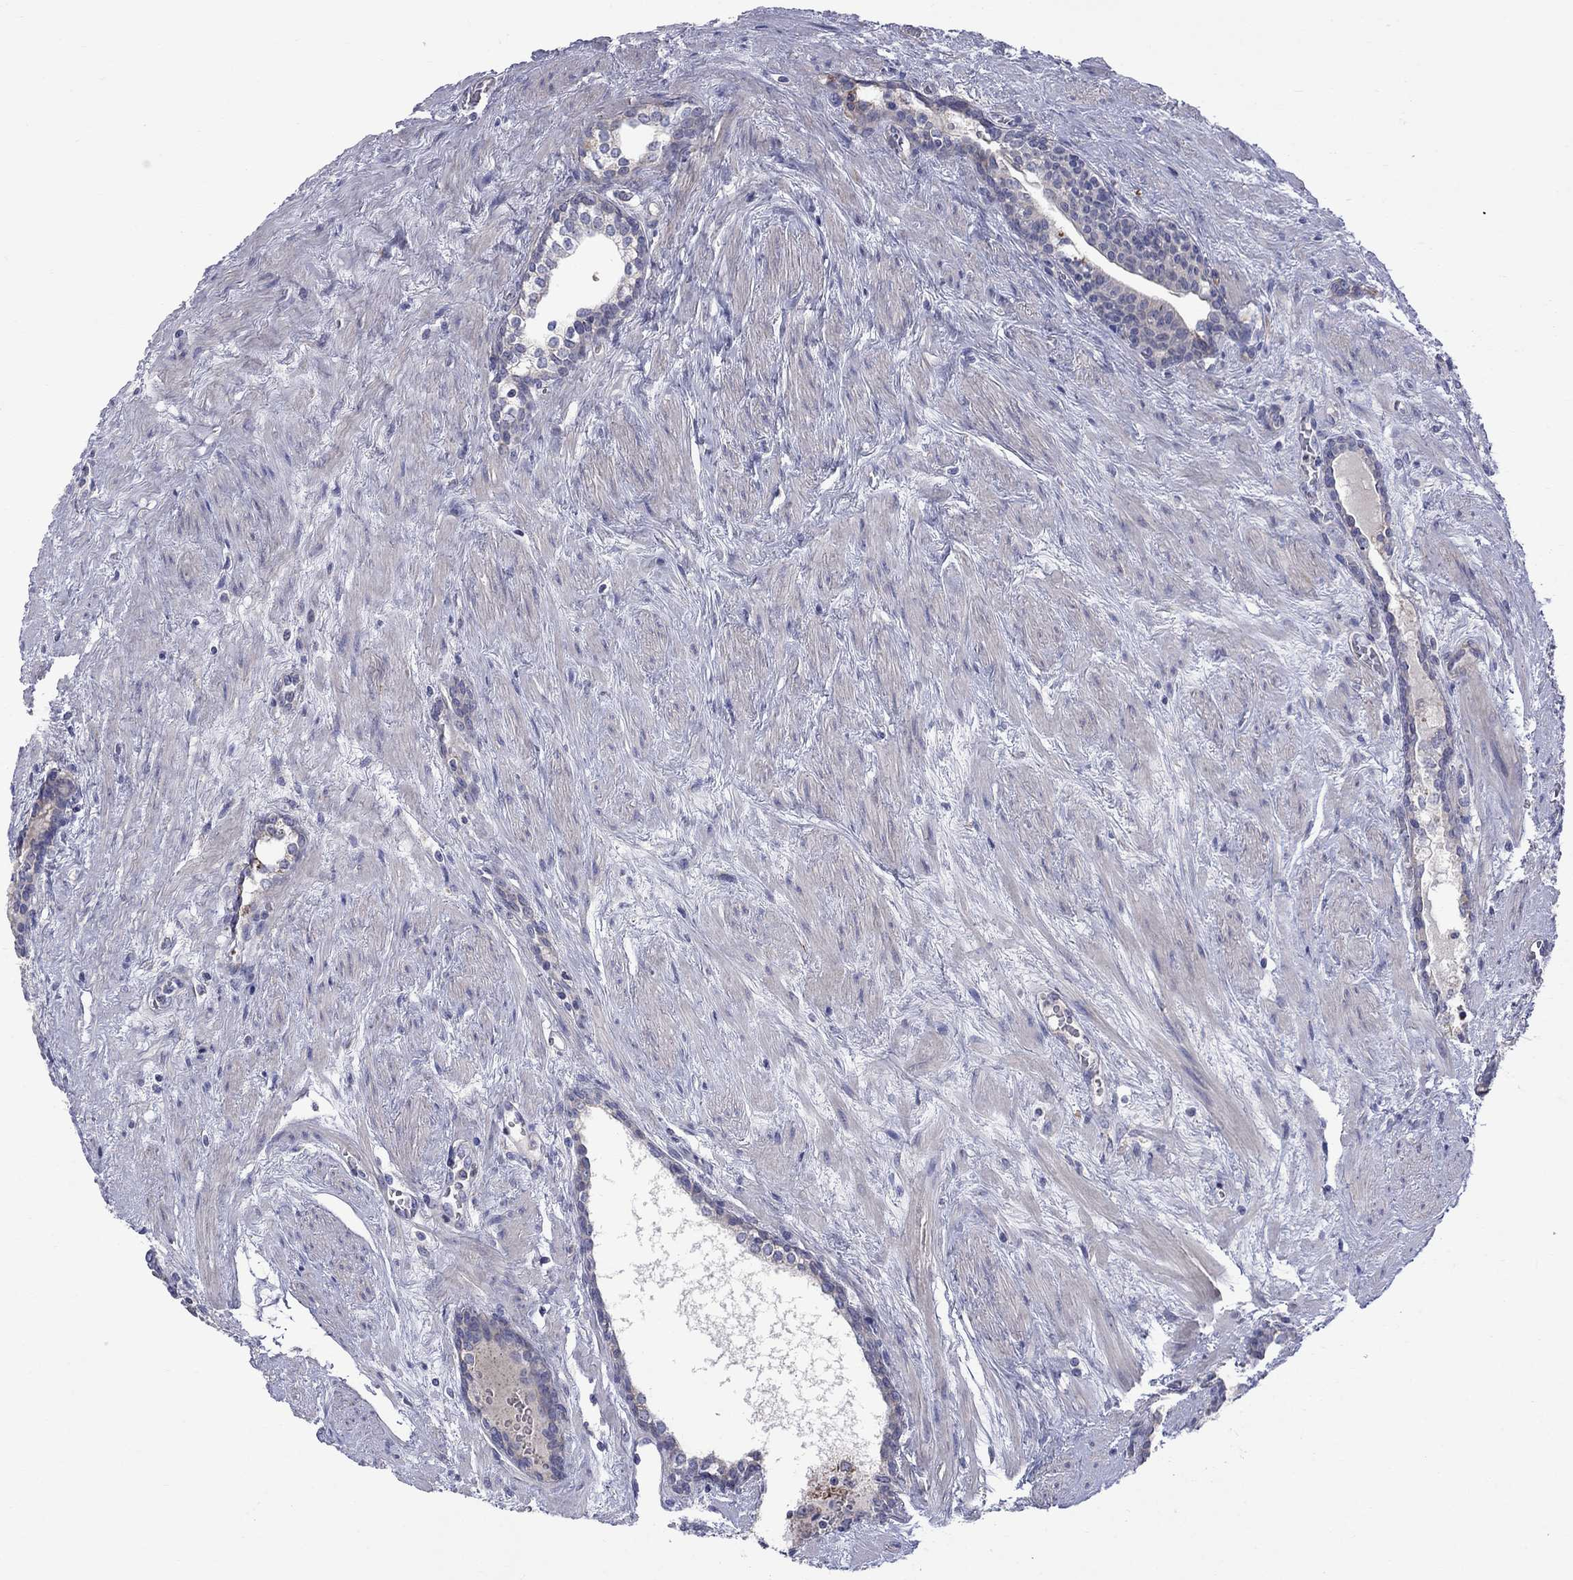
{"staining": {"intensity": "negative", "quantity": "none", "location": "none"}, "tissue": "prostate cancer", "cell_type": "Tumor cells", "image_type": "cancer", "snomed": [{"axis": "morphology", "description": "Adenocarcinoma, NOS"}, {"axis": "morphology", "description": "Adenocarcinoma, High grade"}, {"axis": "topography", "description": "Prostate"}], "caption": "A micrograph of prostate cancer (high-grade adenocarcinoma) stained for a protein reveals no brown staining in tumor cells. (Brightfield microscopy of DAB immunohistochemistry at high magnification).", "gene": "ASNS", "patient": {"sex": "male", "age": 61}}